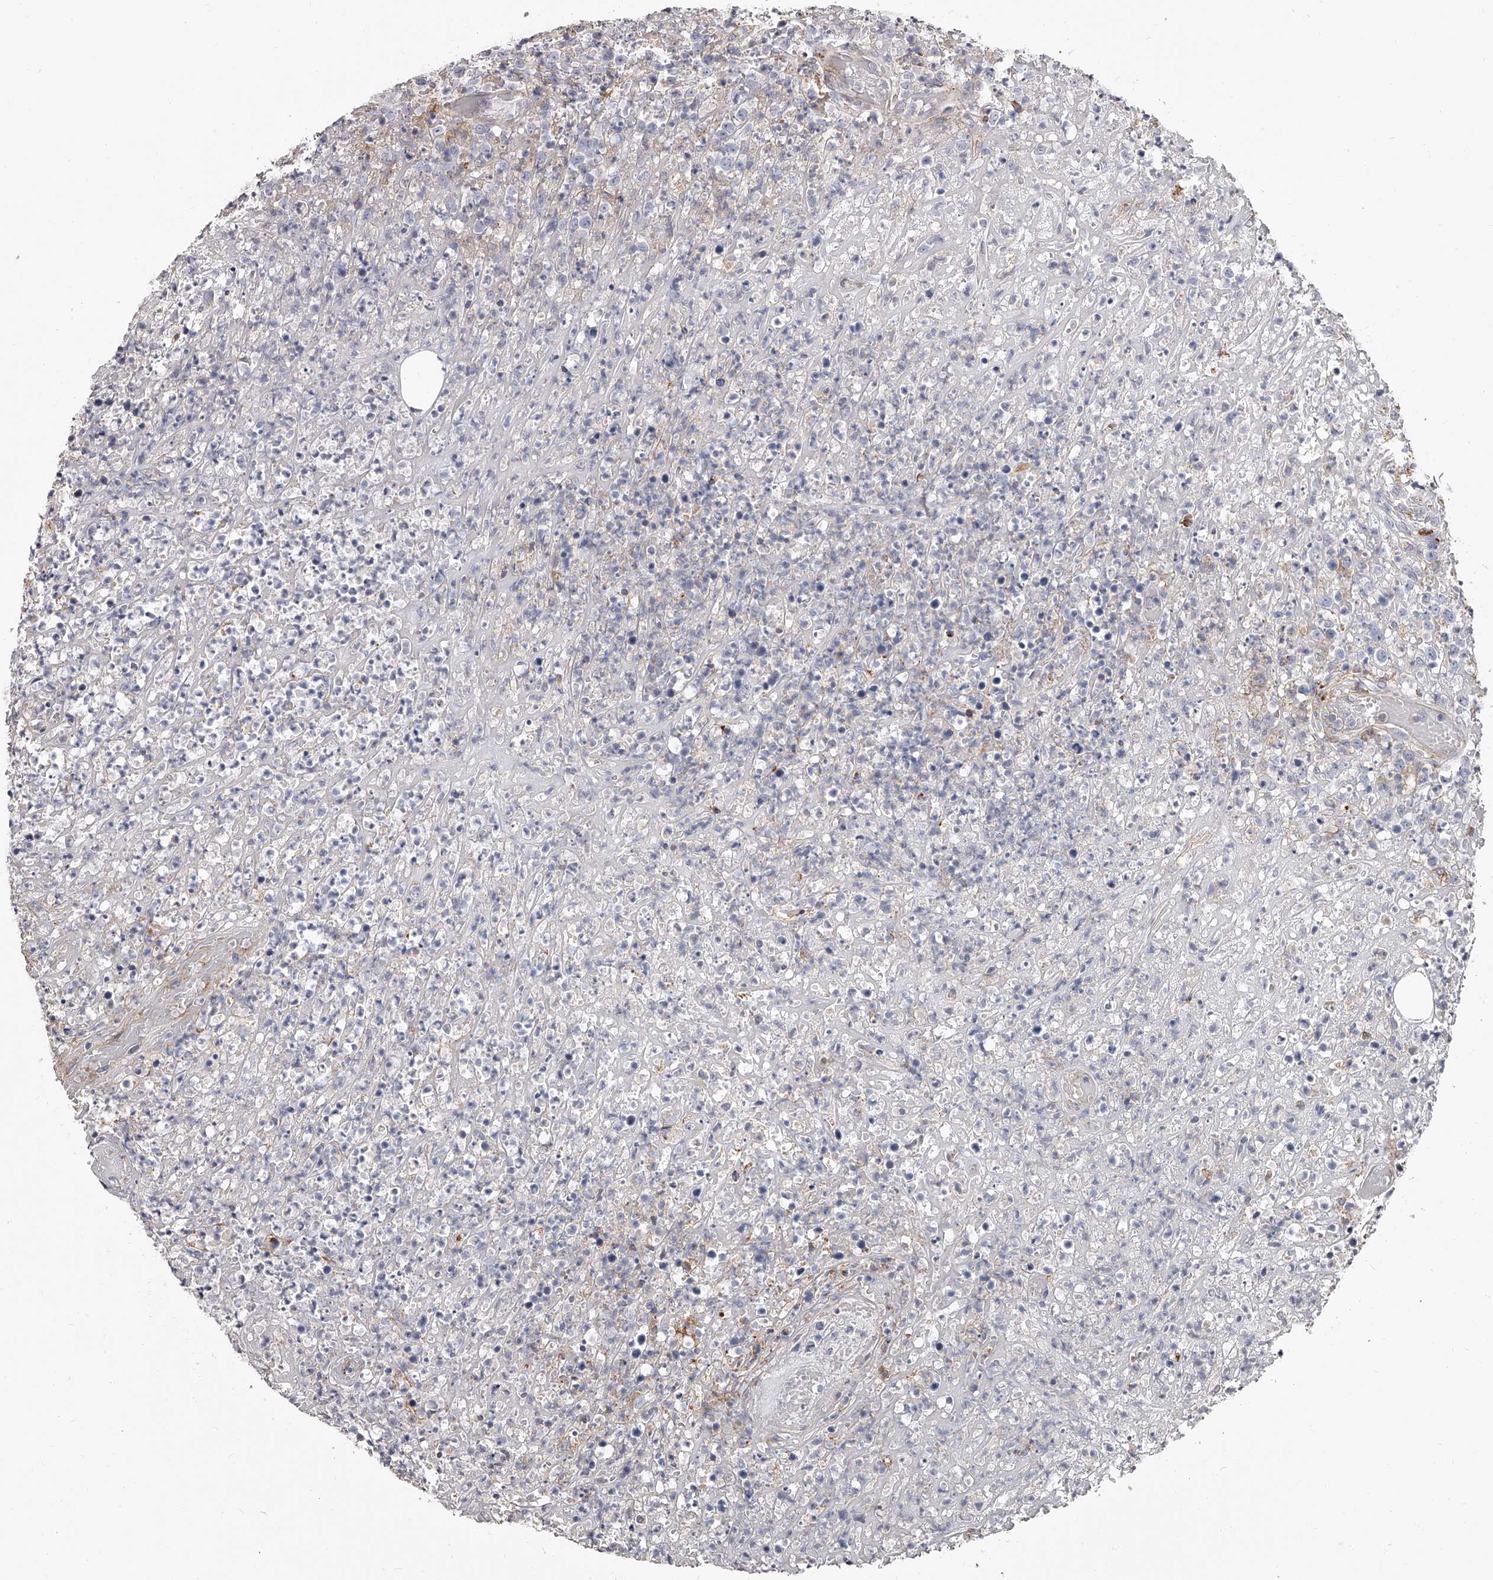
{"staining": {"intensity": "negative", "quantity": "none", "location": "none"}, "tissue": "lymphoma", "cell_type": "Tumor cells", "image_type": "cancer", "snomed": [{"axis": "morphology", "description": "Malignant lymphoma, non-Hodgkin's type, High grade"}, {"axis": "topography", "description": "Colon"}], "caption": "This is a micrograph of immunohistochemistry staining of high-grade malignant lymphoma, non-Hodgkin's type, which shows no positivity in tumor cells. (DAB immunohistochemistry (IHC) with hematoxylin counter stain).", "gene": "PACSIN1", "patient": {"sex": "female", "age": 53}}